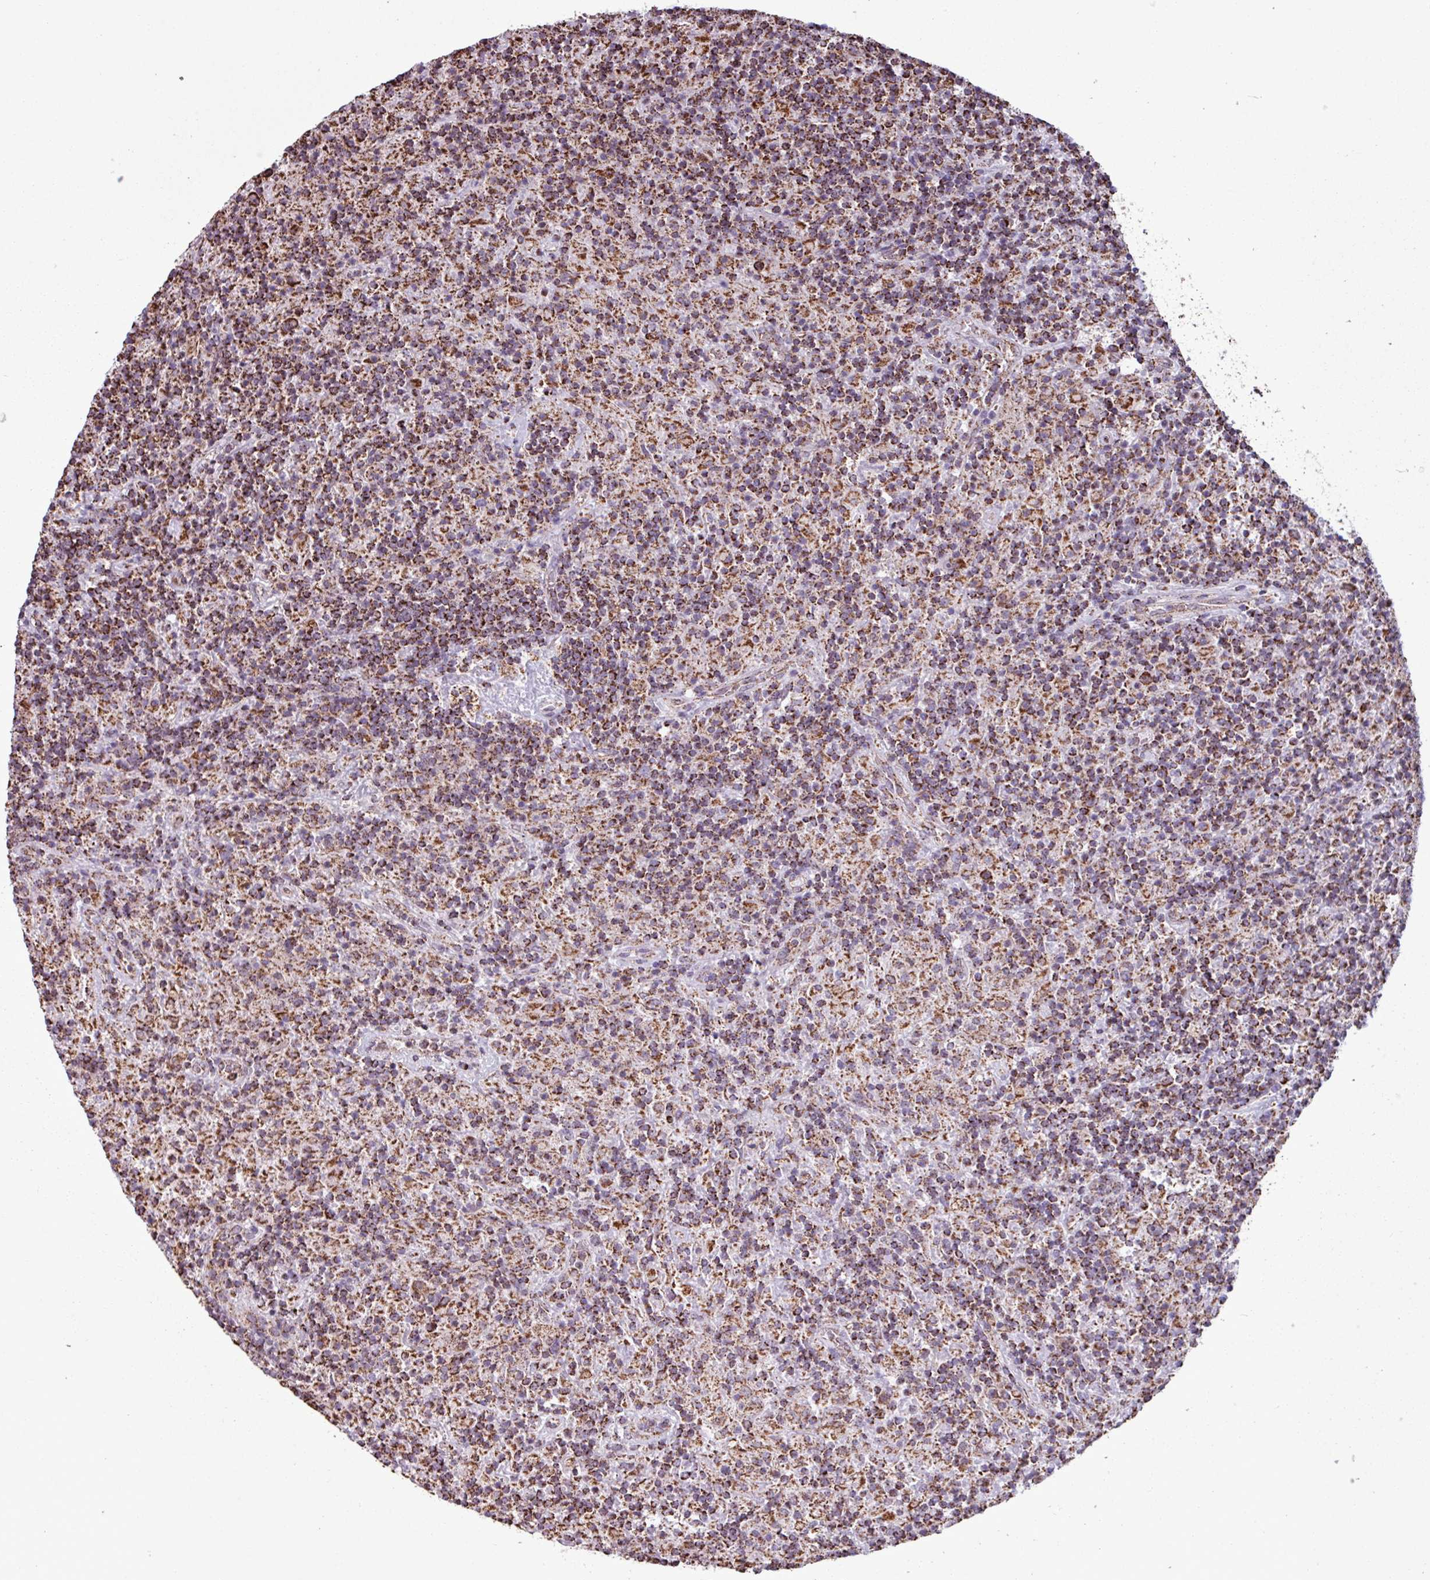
{"staining": {"intensity": "strong", "quantity": ">75%", "location": "cytoplasmic/membranous"}, "tissue": "lymphoma", "cell_type": "Tumor cells", "image_type": "cancer", "snomed": [{"axis": "morphology", "description": "Hodgkin's disease, NOS"}, {"axis": "topography", "description": "Lymph node"}], "caption": "Protein expression analysis of human lymphoma reveals strong cytoplasmic/membranous expression in about >75% of tumor cells. (DAB (3,3'-diaminobenzidine) IHC with brightfield microscopy, high magnification).", "gene": "ALG8", "patient": {"sex": "male", "age": 70}}